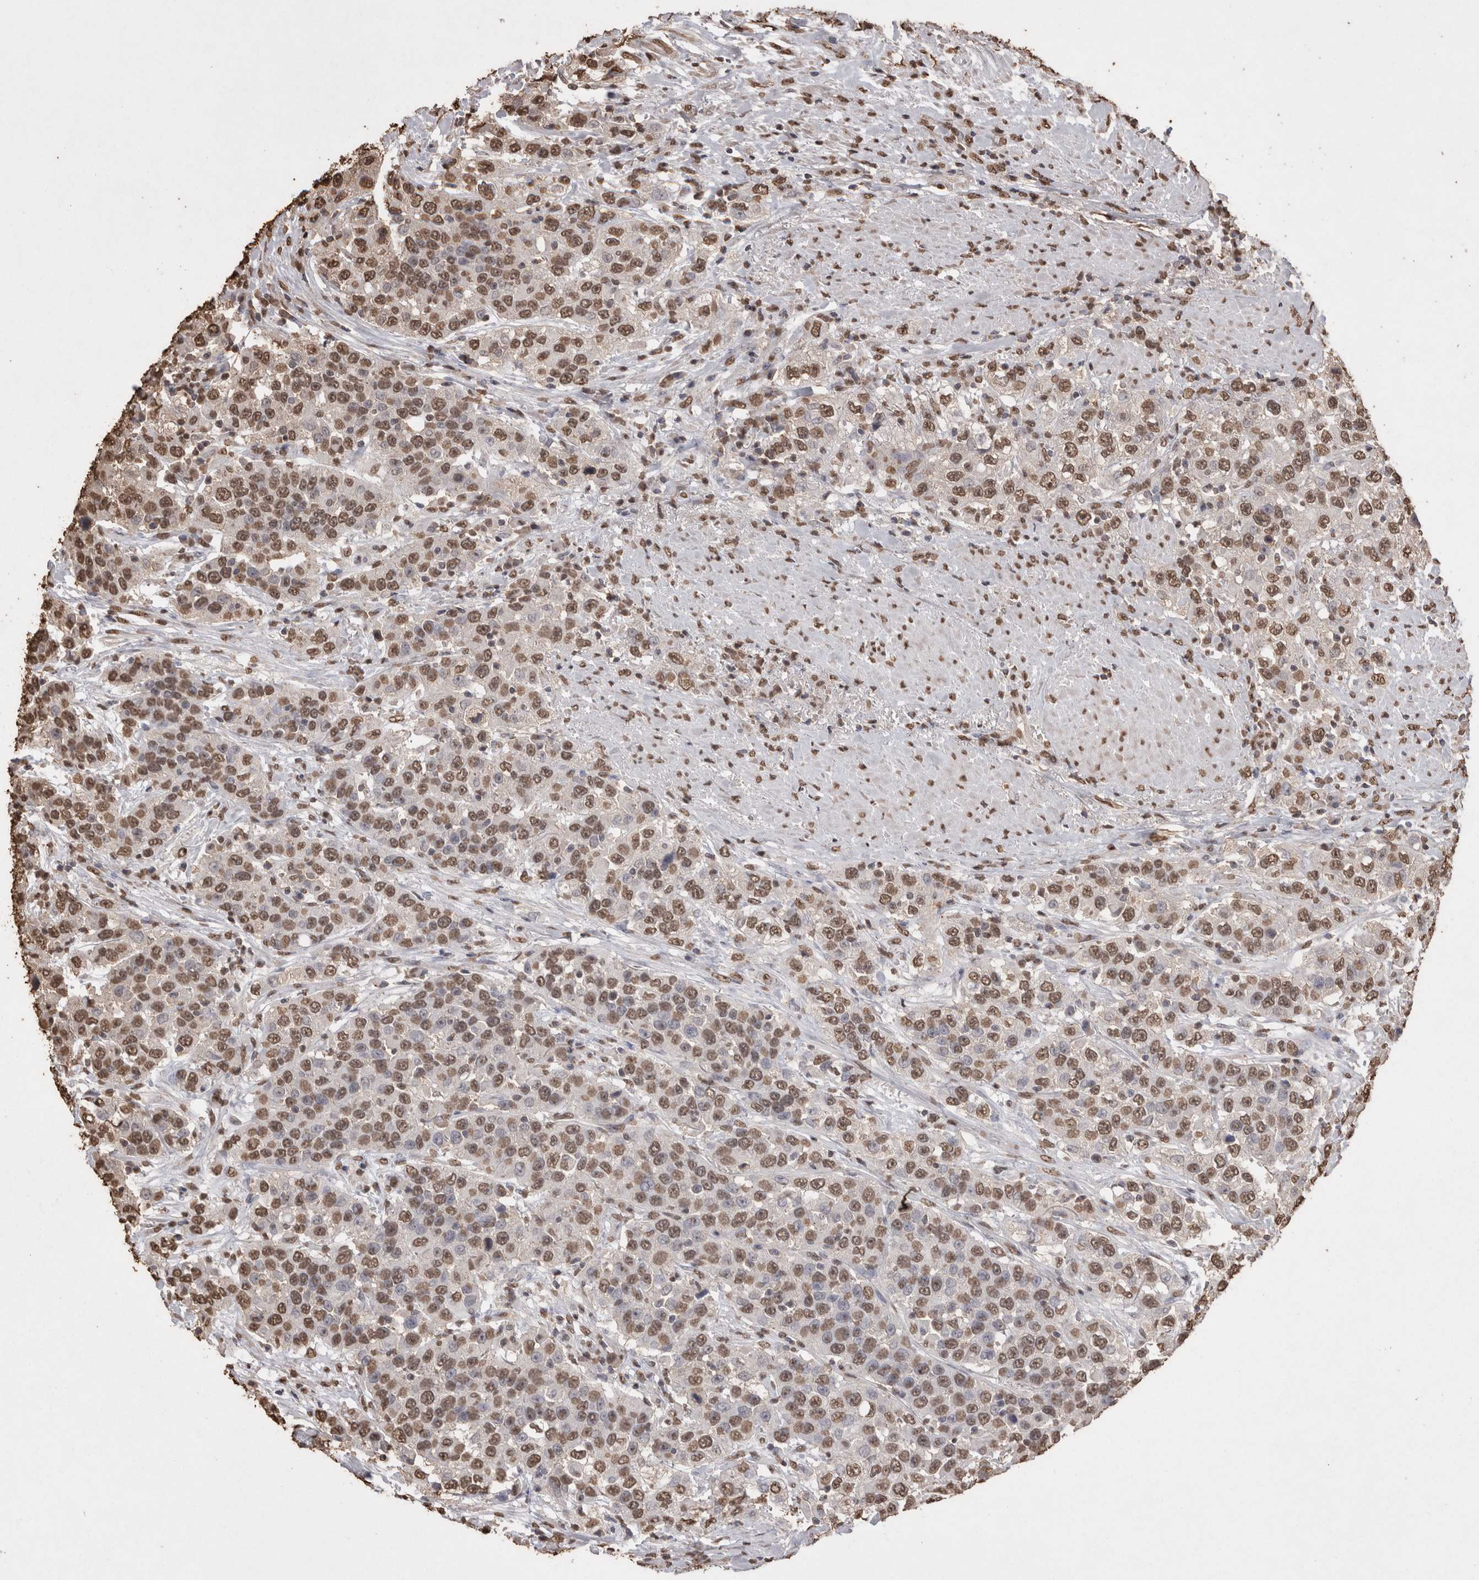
{"staining": {"intensity": "moderate", "quantity": ">75%", "location": "nuclear"}, "tissue": "urothelial cancer", "cell_type": "Tumor cells", "image_type": "cancer", "snomed": [{"axis": "morphology", "description": "Urothelial carcinoma, High grade"}, {"axis": "topography", "description": "Urinary bladder"}], "caption": "The histopathology image demonstrates immunohistochemical staining of urothelial carcinoma (high-grade). There is moderate nuclear positivity is appreciated in about >75% of tumor cells.", "gene": "POU5F1", "patient": {"sex": "female", "age": 80}}